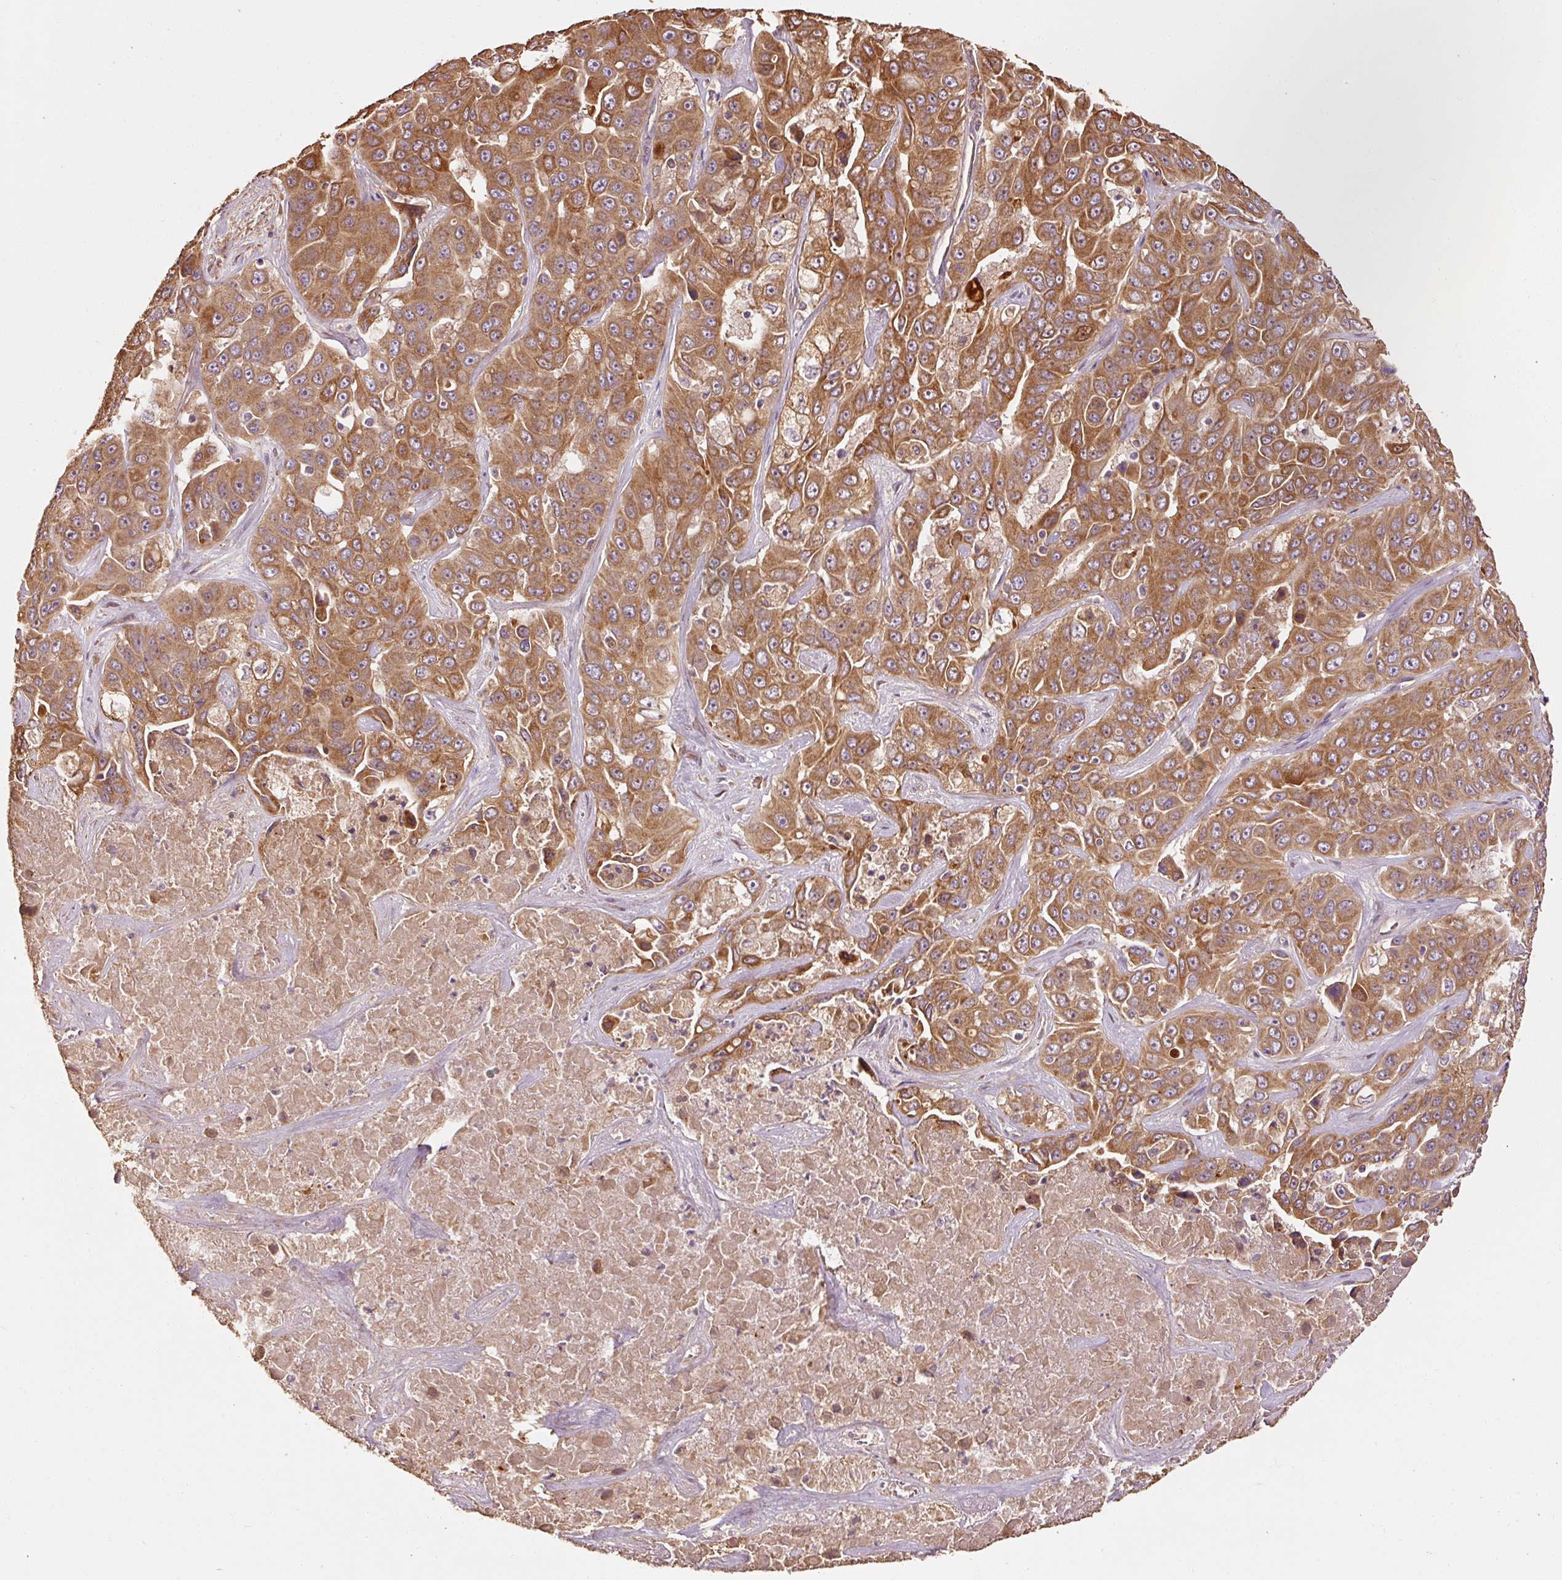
{"staining": {"intensity": "strong", "quantity": ">75%", "location": "cytoplasmic/membranous"}, "tissue": "liver cancer", "cell_type": "Tumor cells", "image_type": "cancer", "snomed": [{"axis": "morphology", "description": "Cholangiocarcinoma"}, {"axis": "topography", "description": "Liver"}], "caption": "Liver cholangiocarcinoma stained with a protein marker shows strong staining in tumor cells.", "gene": "EFHC1", "patient": {"sex": "female", "age": 52}}